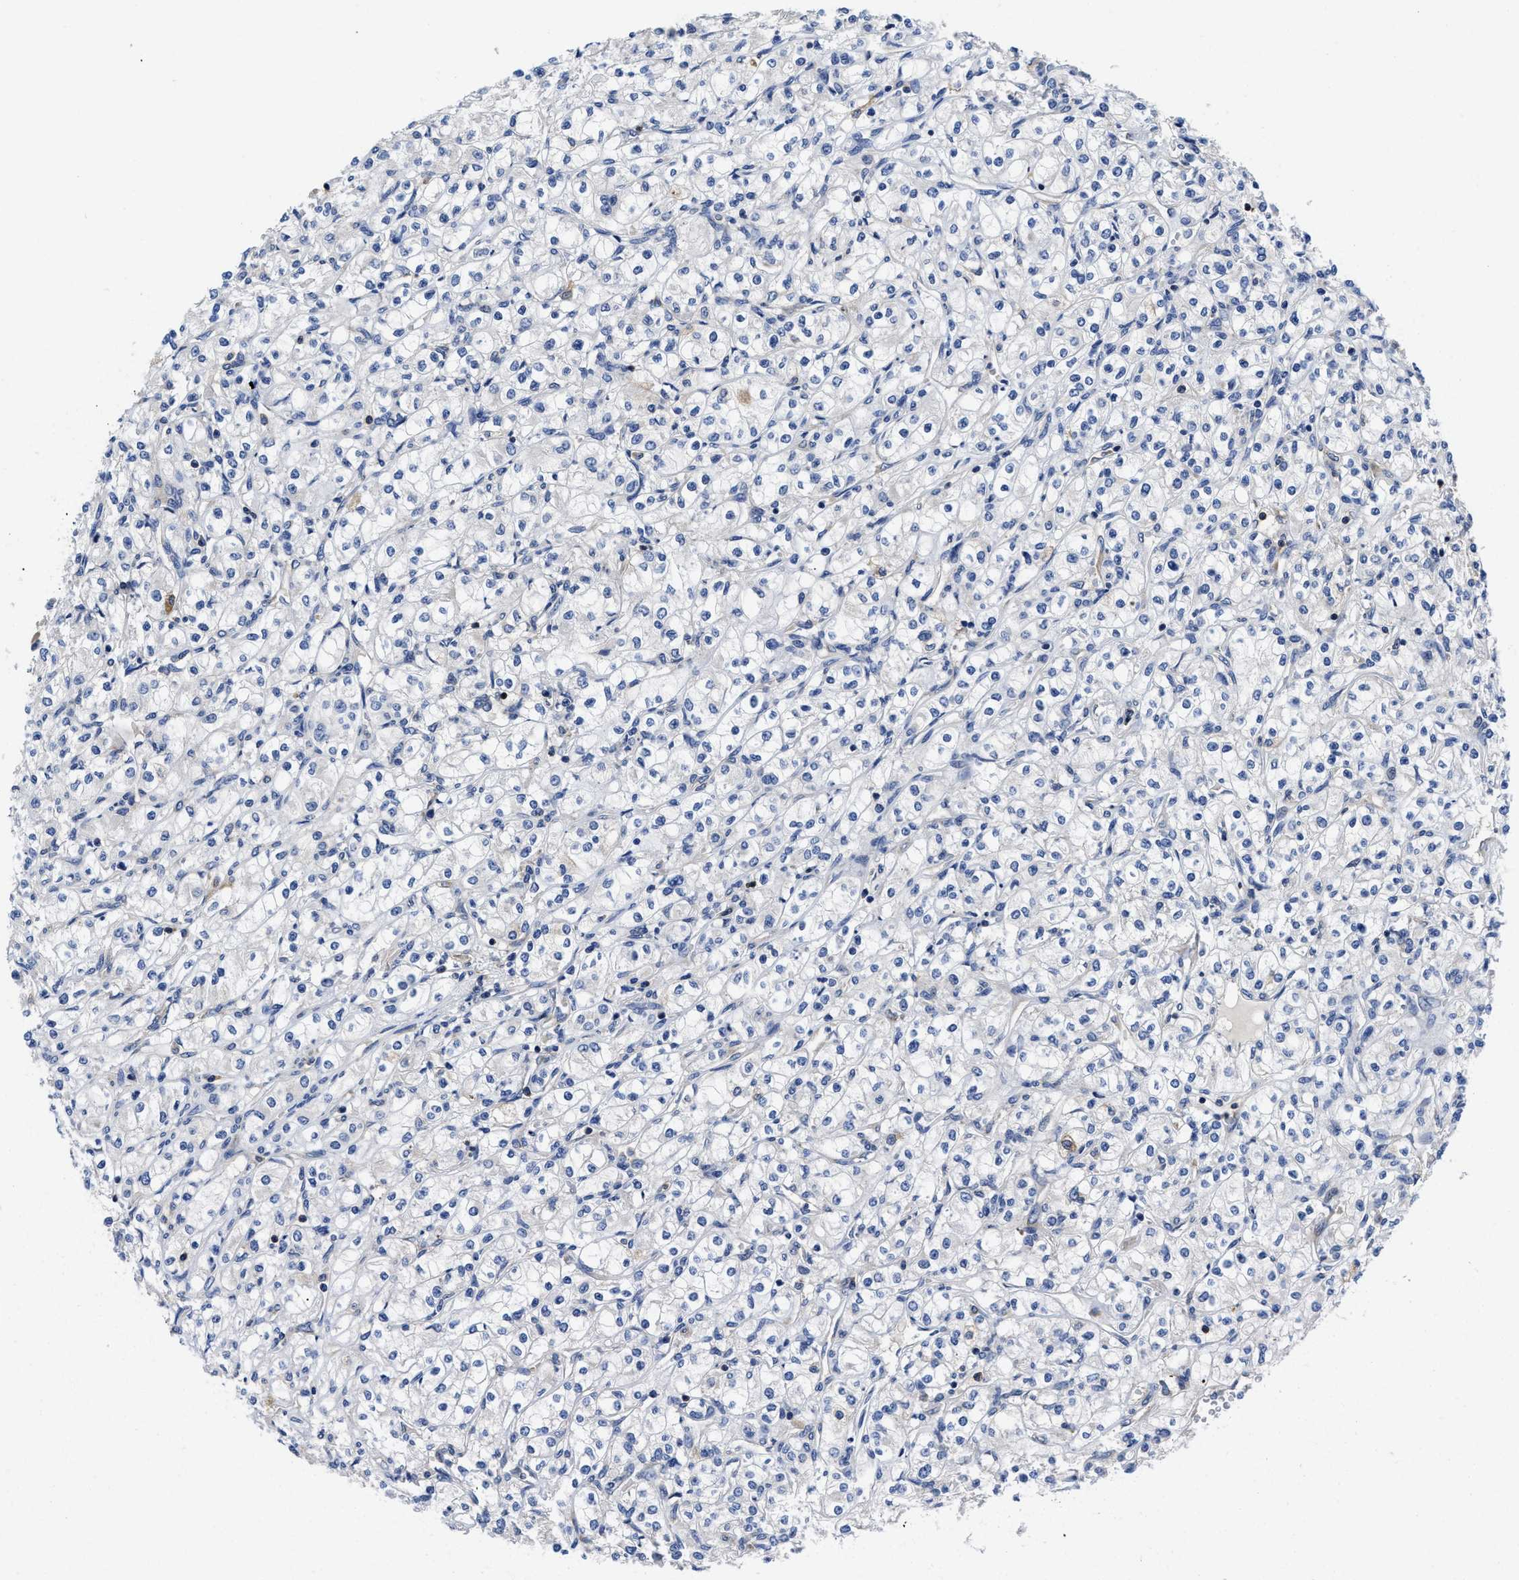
{"staining": {"intensity": "negative", "quantity": "none", "location": "none"}, "tissue": "renal cancer", "cell_type": "Tumor cells", "image_type": "cancer", "snomed": [{"axis": "morphology", "description": "Adenocarcinoma, NOS"}, {"axis": "topography", "description": "Kidney"}], "caption": "This micrograph is of adenocarcinoma (renal) stained with immunohistochemistry to label a protein in brown with the nuclei are counter-stained blue. There is no positivity in tumor cells.", "gene": "YARS1", "patient": {"sex": "male", "age": 77}}